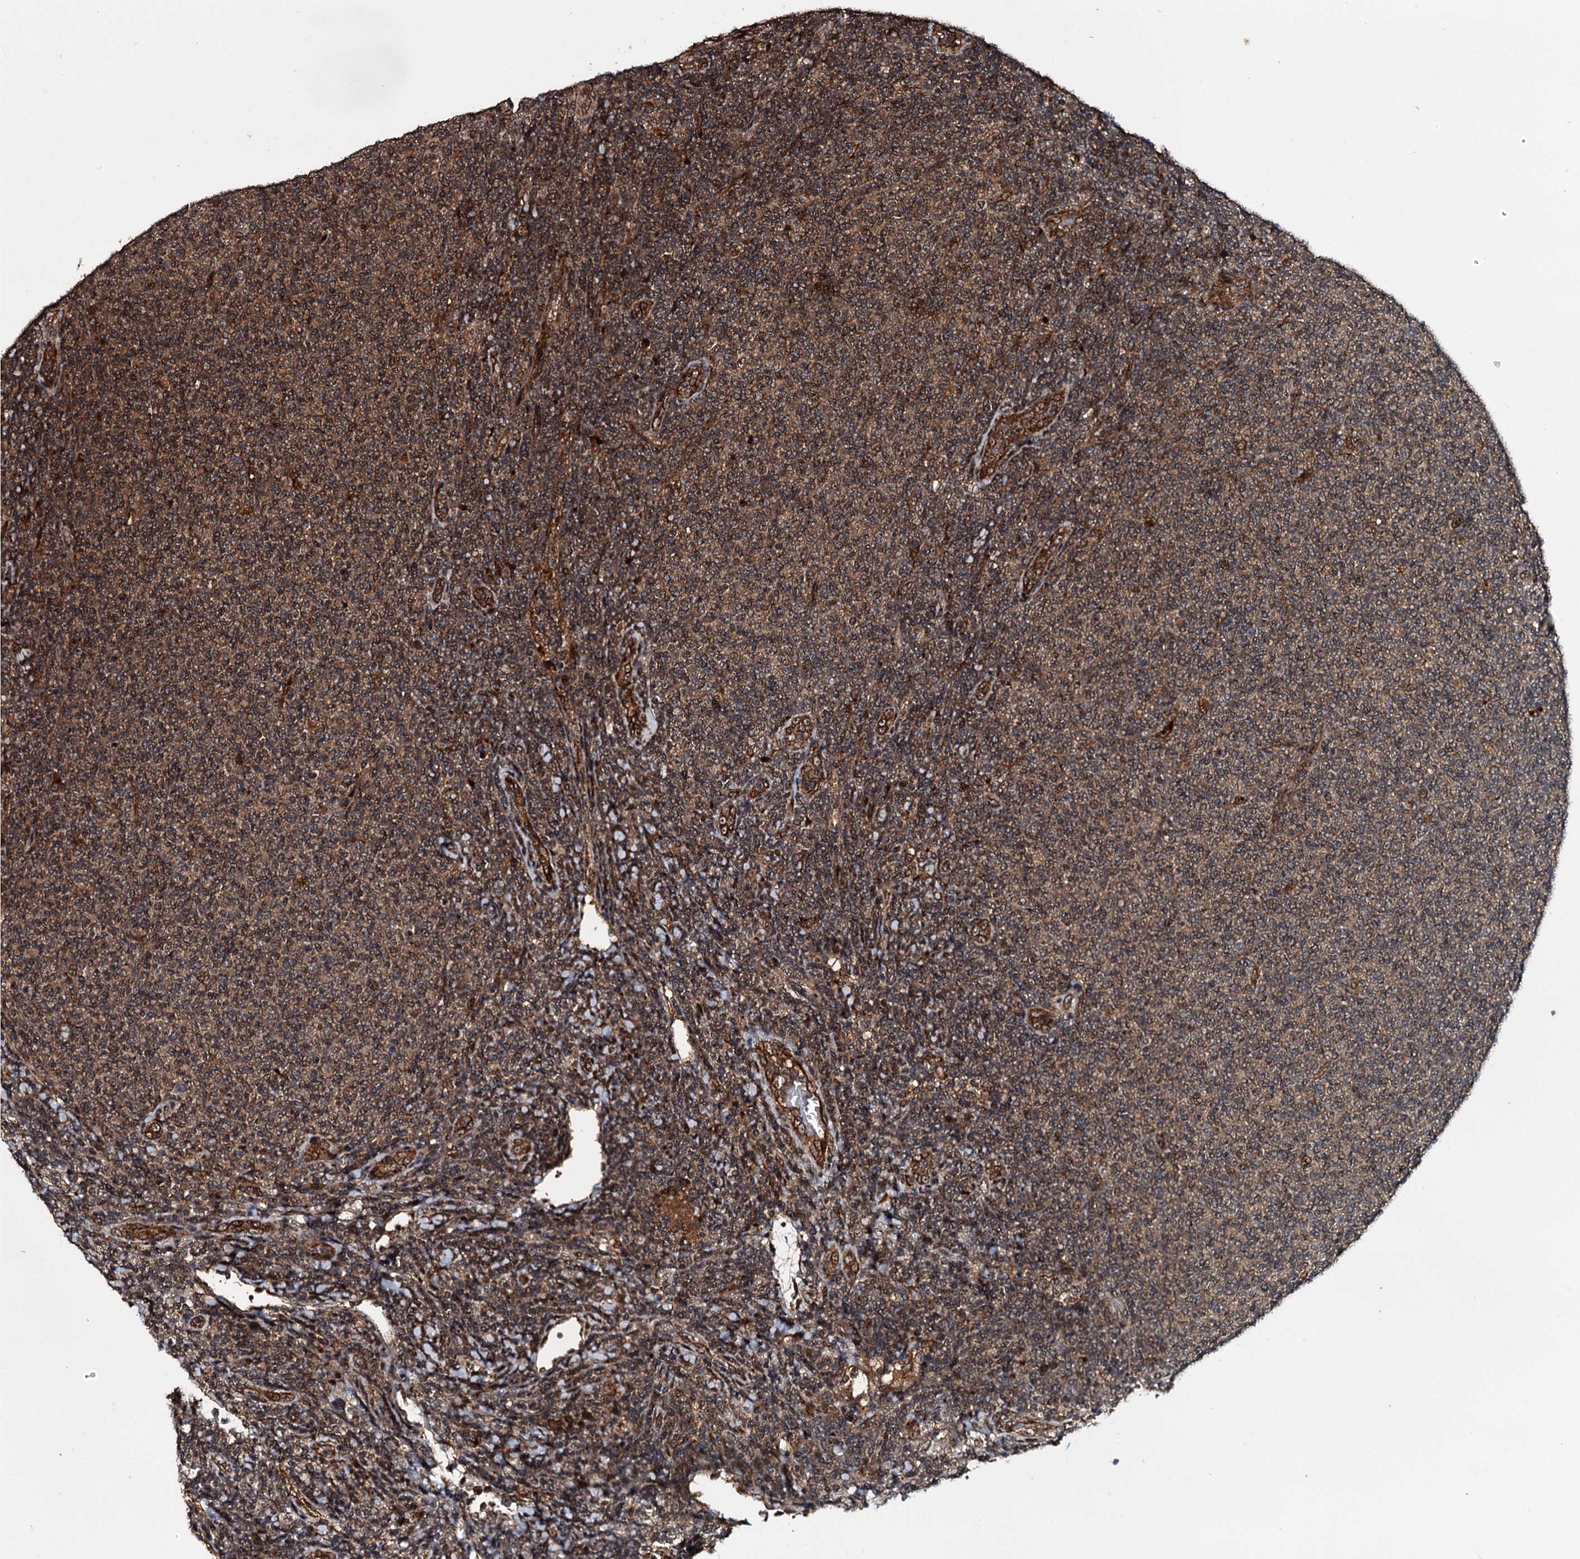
{"staining": {"intensity": "moderate", "quantity": ">75%", "location": "cytoplasmic/membranous,nuclear"}, "tissue": "lymphoma", "cell_type": "Tumor cells", "image_type": "cancer", "snomed": [{"axis": "morphology", "description": "Malignant lymphoma, non-Hodgkin's type, Low grade"}, {"axis": "topography", "description": "Lymph node"}], "caption": "This histopathology image exhibits immunohistochemistry staining of human lymphoma, with medium moderate cytoplasmic/membranous and nuclear staining in approximately >75% of tumor cells.", "gene": "CEP192", "patient": {"sex": "male", "age": 66}}